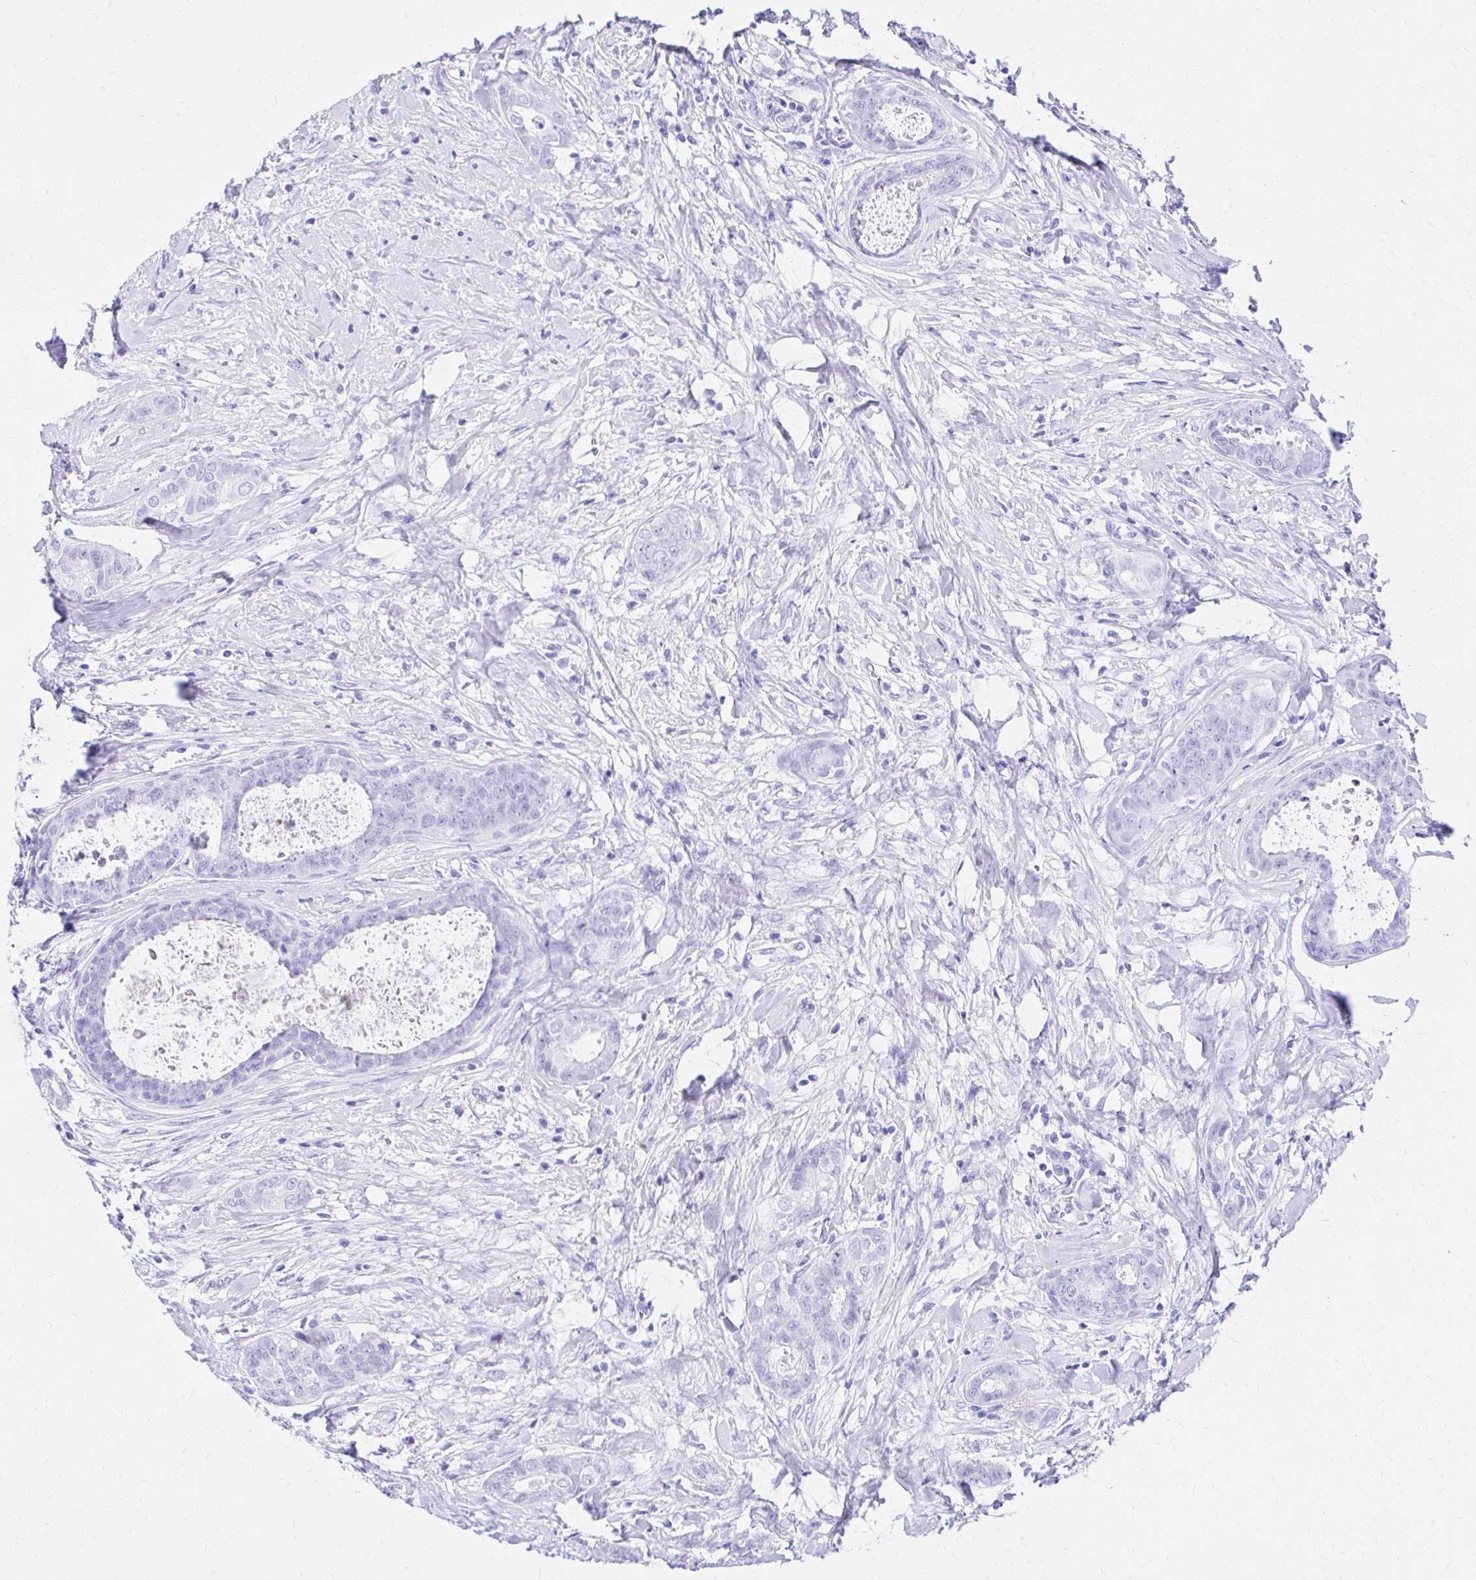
{"staining": {"intensity": "negative", "quantity": "none", "location": "none"}, "tissue": "breast cancer", "cell_type": "Tumor cells", "image_type": "cancer", "snomed": [{"axis": "morphology", "description": "Duct carcinoma"}, {"axis": "topography", "description": "Breast"}], "caption": "The histopathology image exhibits no staining of tumor cells in breast cancer.", "gene": "S100G", "patient": {"sex": "female", "age": 45}}